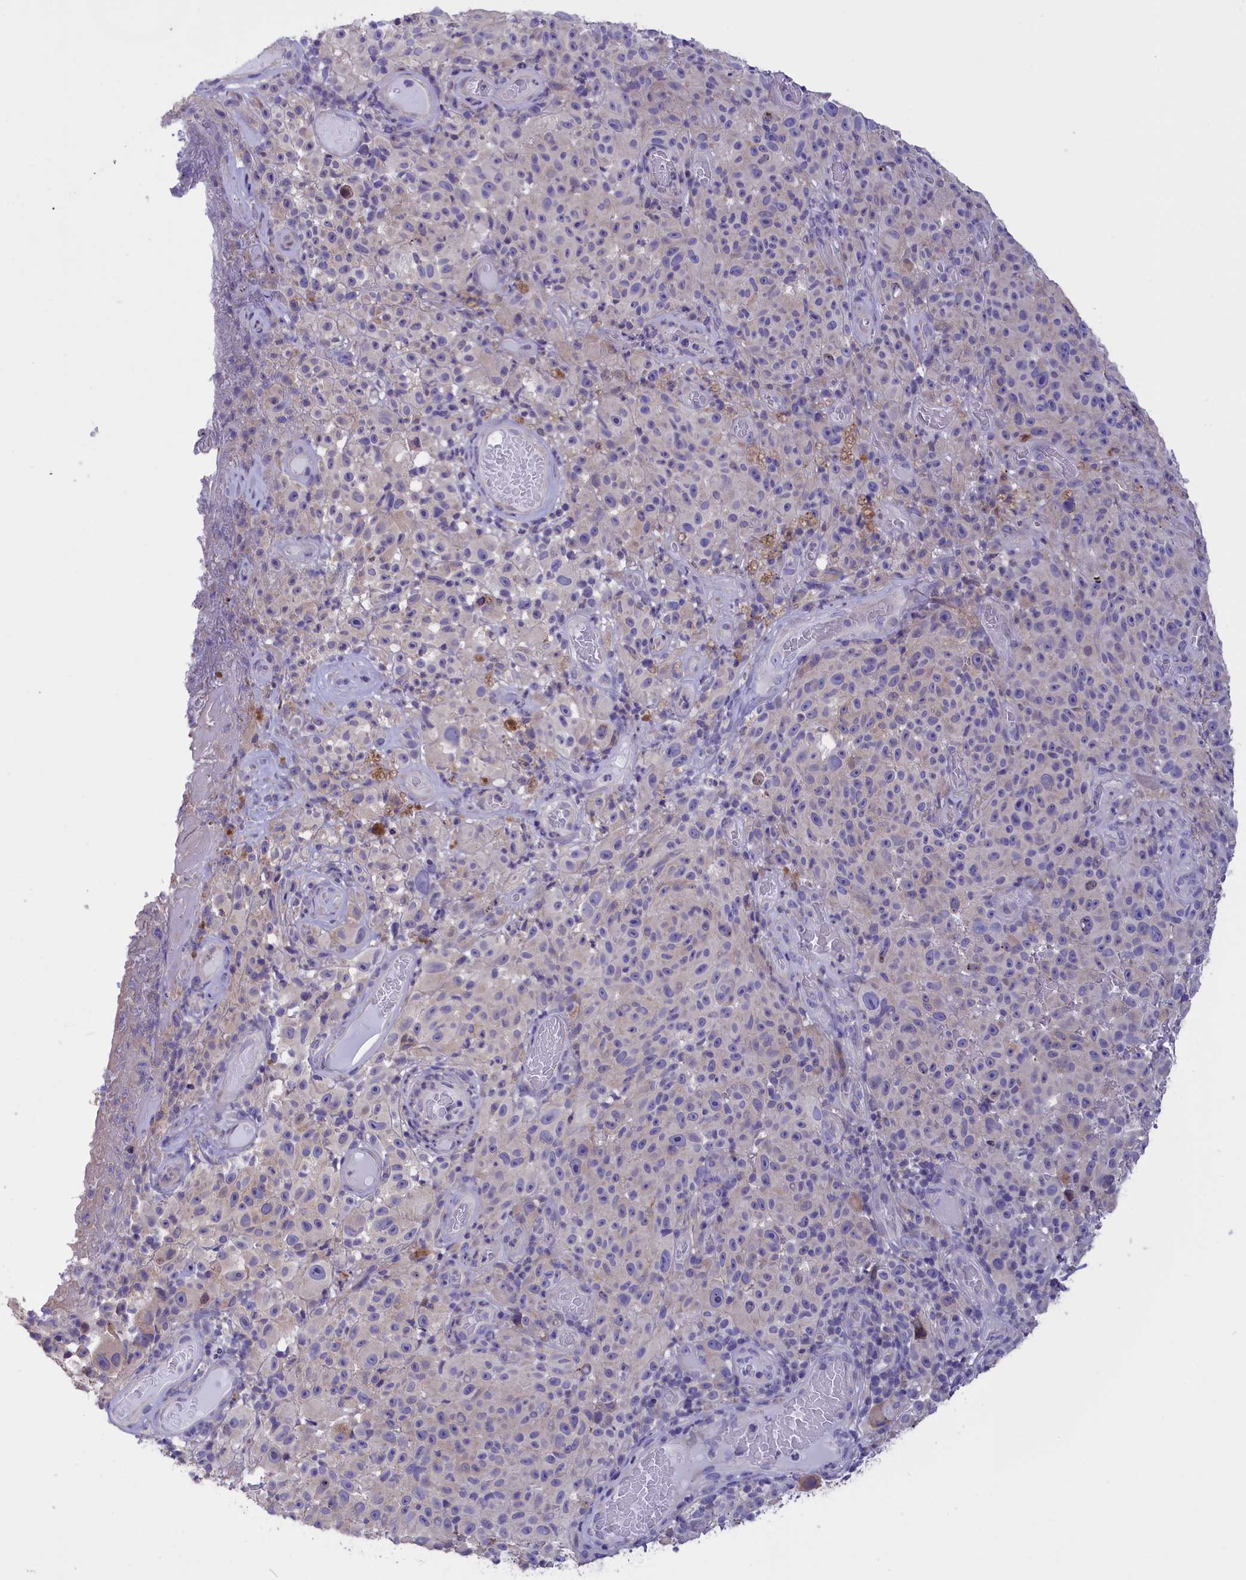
{"staining": {"intensity": "negative", "quantity": "none", "location": "none"}, "tissue": "melanoma", "cell_type": "Tumor cells", "image_type": "cancer", "snomed": [{"axis": "morphology", "description": "Malignant melanoma, NOS"}, {"axis": "topography", "description": "Skin"}], "caption": "IHC photomicrograph of malignant melanoma stained for a protein (brown), which displays no staining in tumor cells.", "gene": "CYP2U1", "patient": {"sex": "female", "age": 82}}